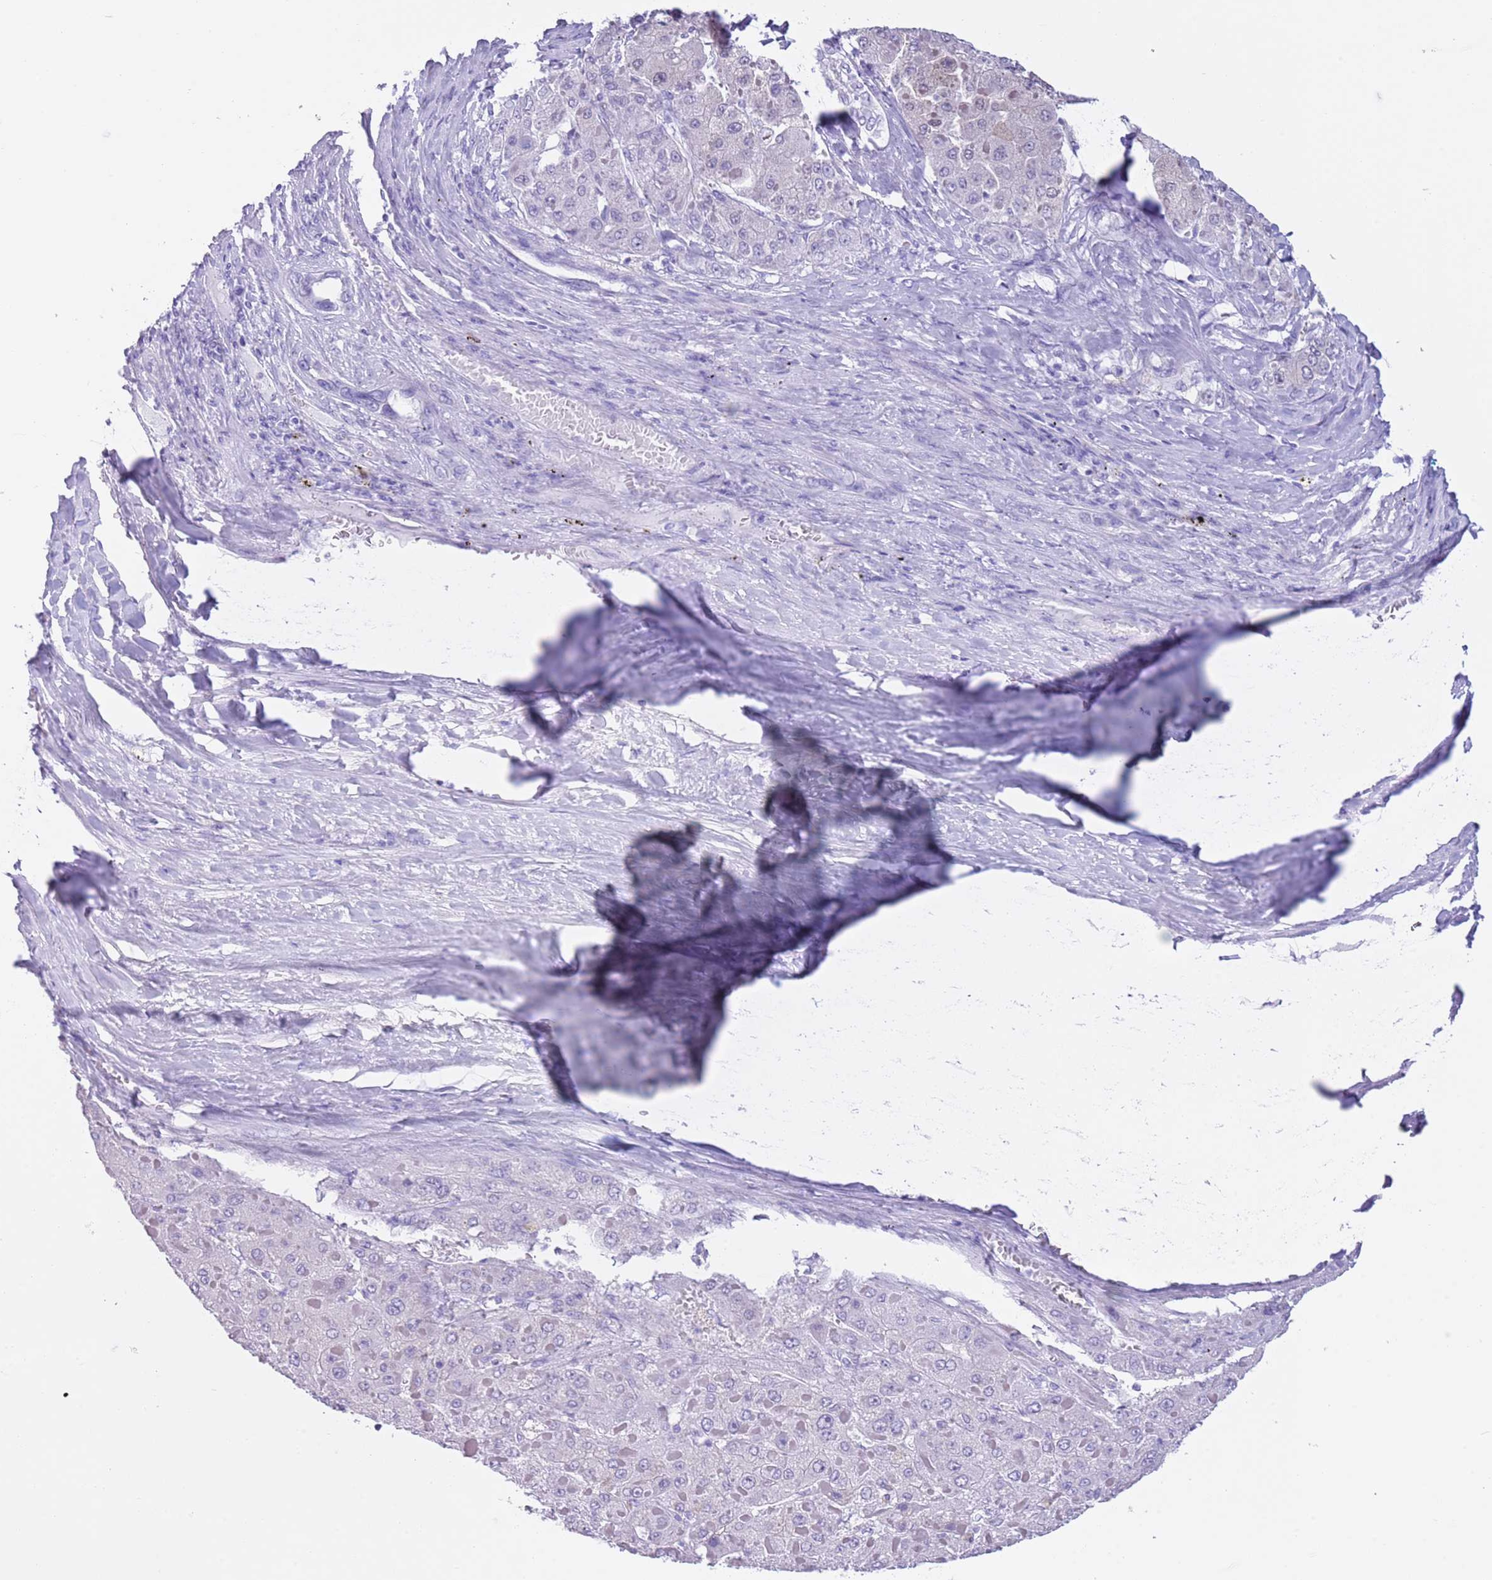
{"staining": {"intensity": "negative", "quantity": "none", "location": "none"}, "tissue": "liver cancer", "cell_type": "Tumor cells", "image_type": "cancer", "snomed": [{"axis": "morphology", "description": "Carcinoma, Hepatocellular, NOS"}, {"axis": "topography", "description": "Liver"}], "caption": "This is an immunohistochemistry (IHC) micrograph of human hepatocellular carcinoma (liver). There is no positivity in tumor cells.", "gene": "TMEM185B", "patient": {"sex": "female", "age": 73}}